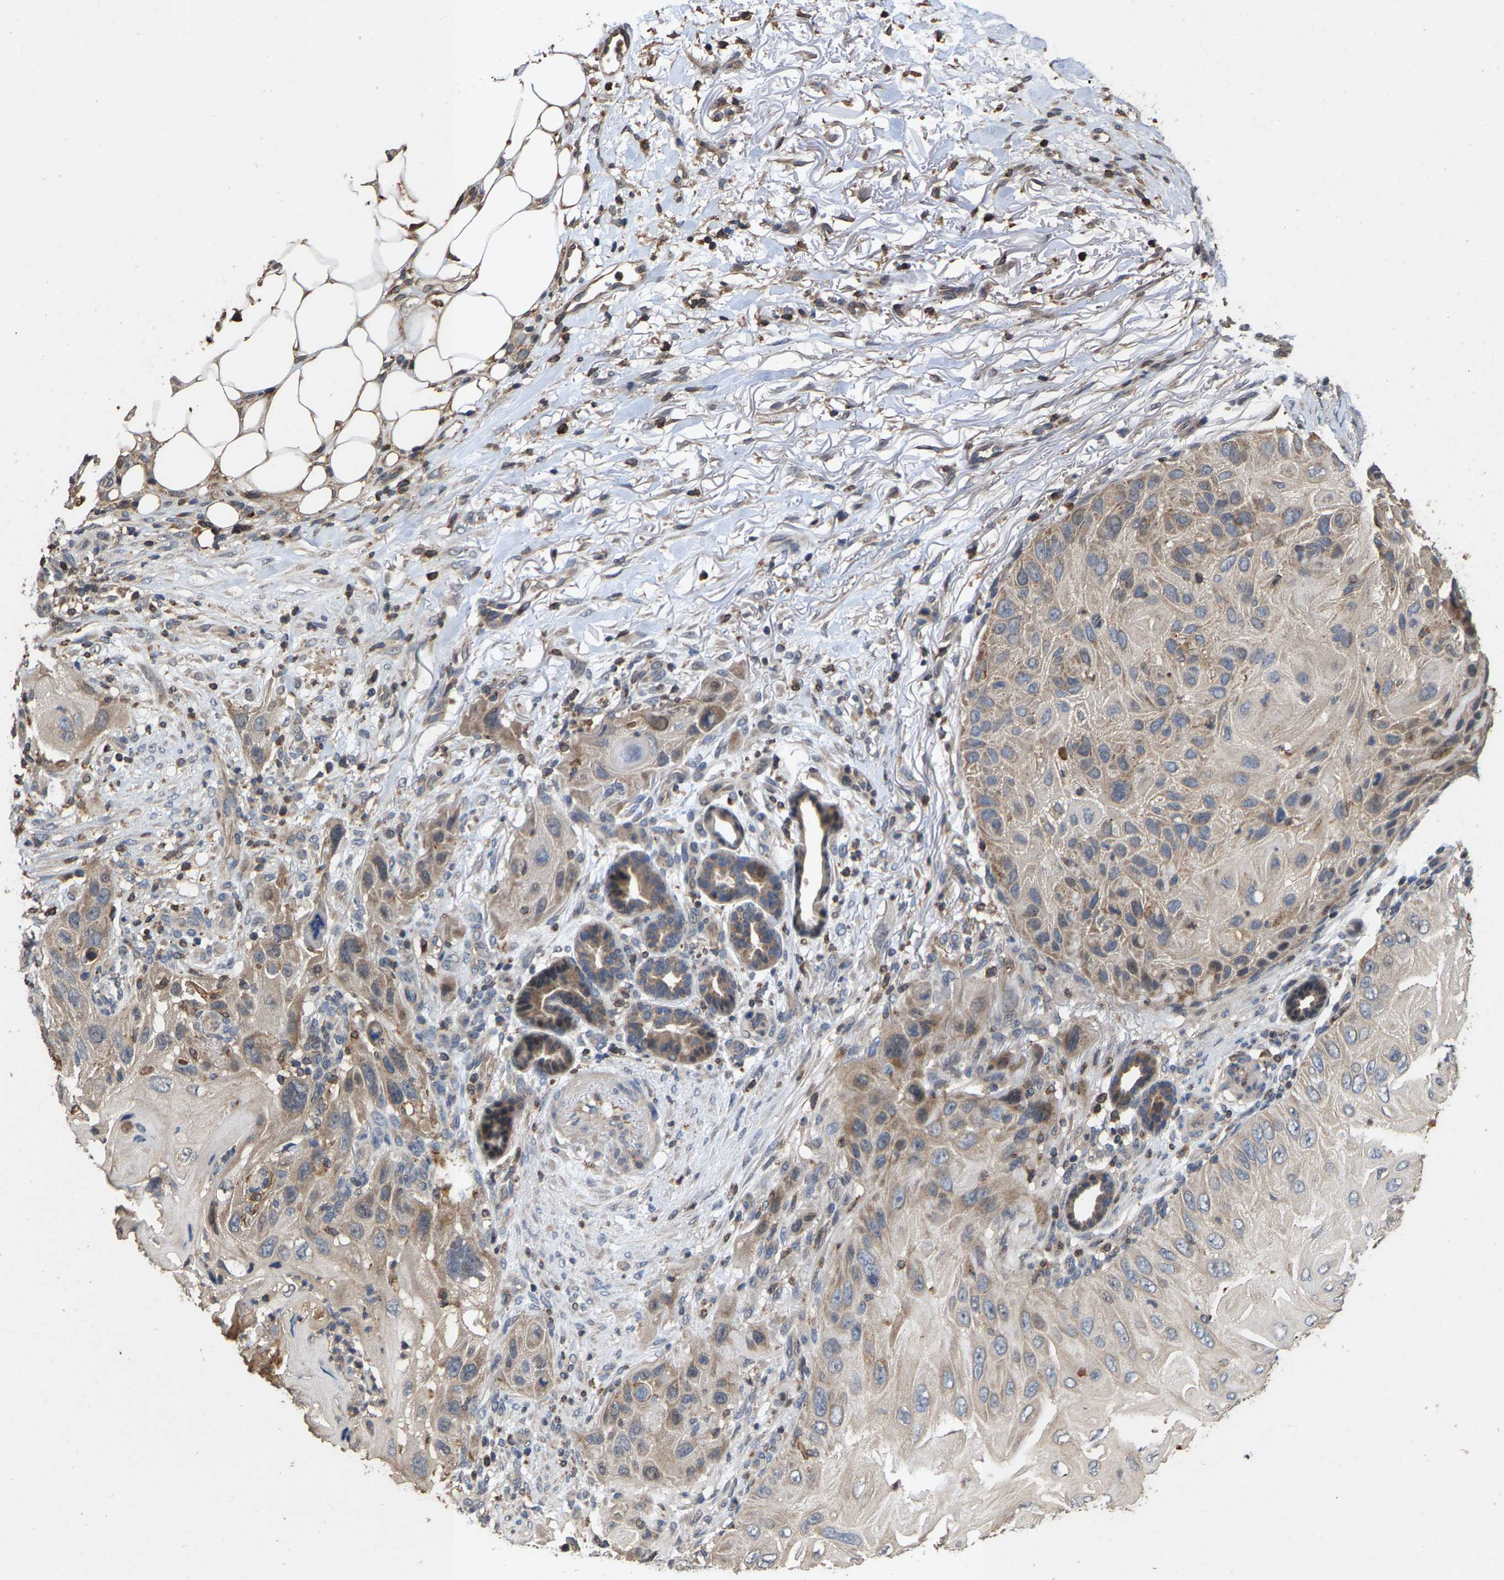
{"staining": {"intensity": "weak", "quantity": ">75%", "location": "cytoplasmic/membranous"}, "tissue": "skin cancer", "cell_type": "Tumor cells", "image_type": "cancer", "snomed": [{"axis": "morphology", "description": "Squamous cell carcinoma, NOS"}, {"axis": "topography", "description": "Skin"}], "caption": "Immunohistochemistry histopathology image of human squamous cell carcinoma (skin) stained for a protein (brown), which exhibits low levels of weak cytoplasmic/membranous positivity in approximately >75% of tumor cells.", "gene": "TDRKH", "patient": {"sex": "female", "age": 77}}